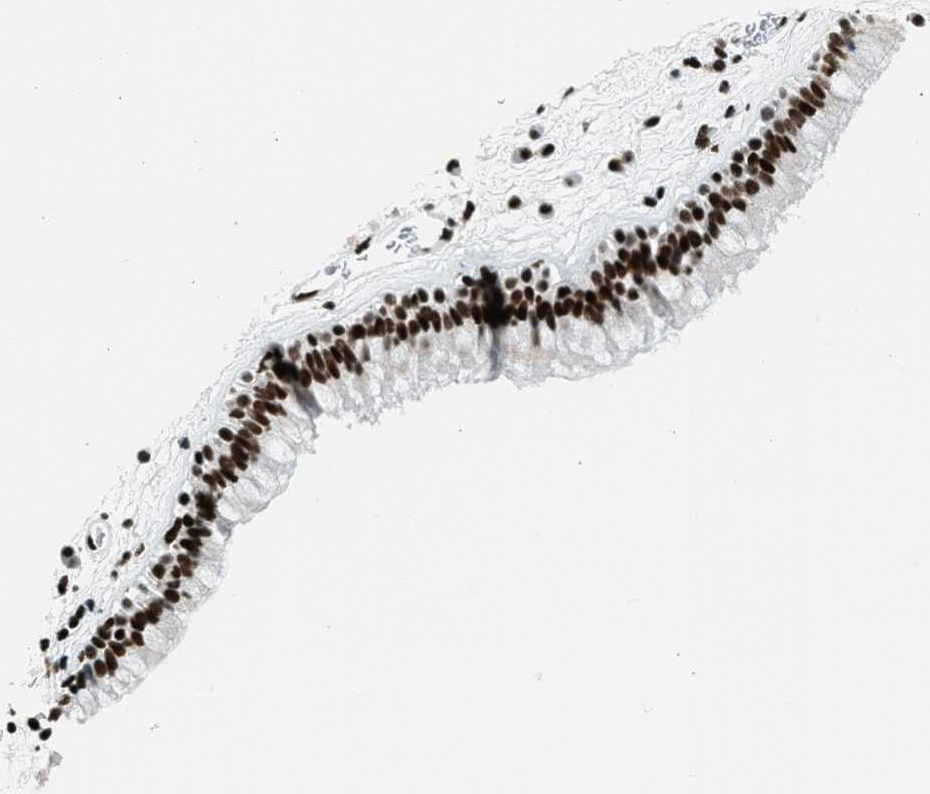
{"staining": {"intensity": "strong", "quantity": ">75%", "location": "nuclear"}, "tissue": "nasopharynx", "cell_type": "Respiratory epithelial cells", "image_type": "normal", "snomed": [{"axis": "morphology", "description": "Normal tissue, NOS"}, {"axis": "morphology", "description": "Inflammation, NOS"}, {"axis": "topography", "description": "Nasopharynx"}], "caption": "DAB (3,3'-diaminobenzidine) immunohistochemical staining of unremarkable nasopharynx exhibits strong nuclear protein staining in approximately >75% of respiratory epithelial cells.", "gene": "PIF1", "patient": {"sex": "male", "age": 48}}